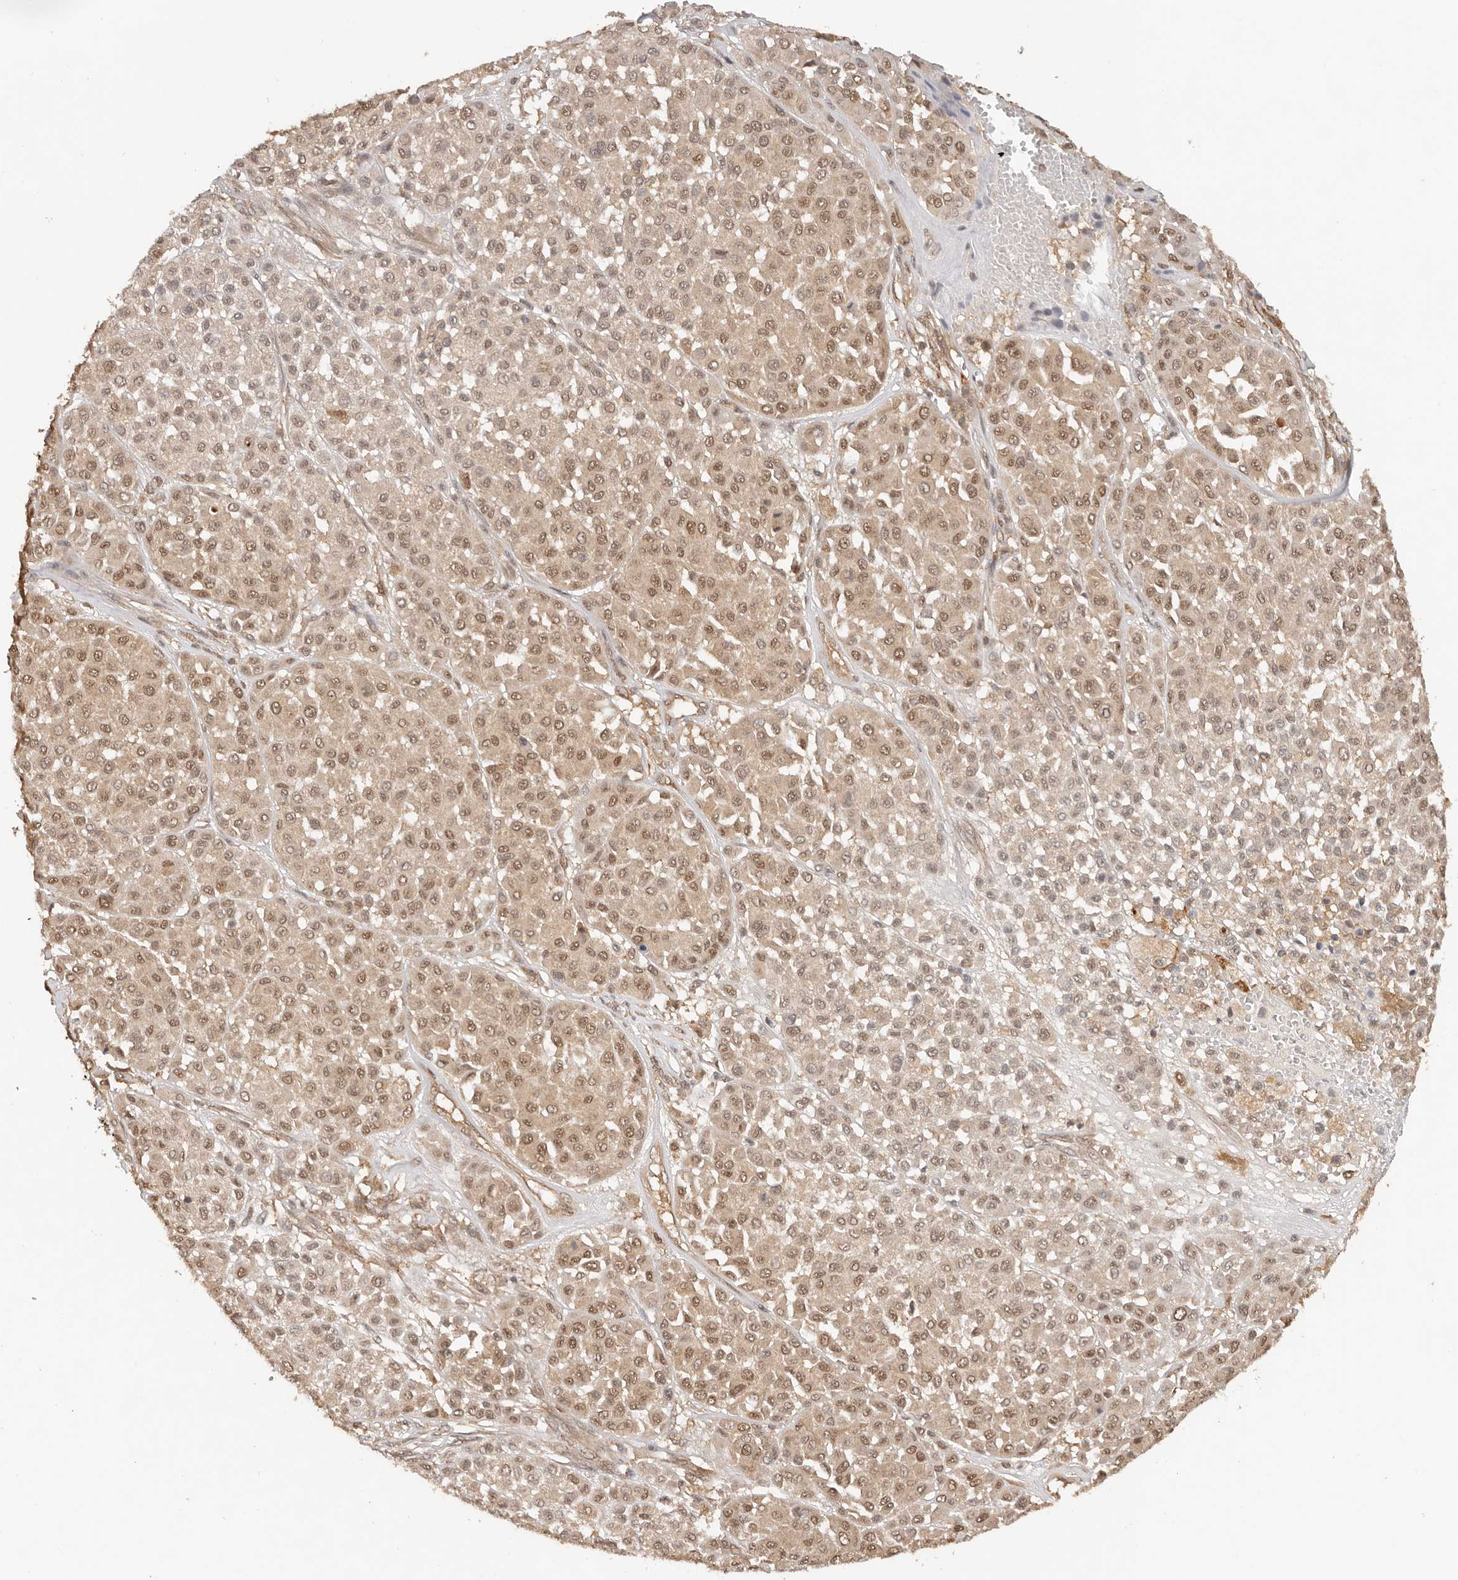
{"staining": {"intensity": "moderate", "quantity": ">75%", "location": "cytoplasmic/membranous,nuclear"}, "tissue": "melanoma", "cell_type": "Tumor cells", "image_type": "cancer", "snomed": [{"axis": "morphology", "description": "Malignant melanoma, Metastatic site"}, {"axis": "topography", "description": "Soft tissue"}], "caption": "DAB (3,3'-diaminobenzidine) immunohistochemical staining of human melanoma reveals moderate cytoplasmic/membranous and nuclear protein staining in approximately >75% of tumor cells.", "gene": "PSMA5", "patient": {"sex": "male", "age": 41}}